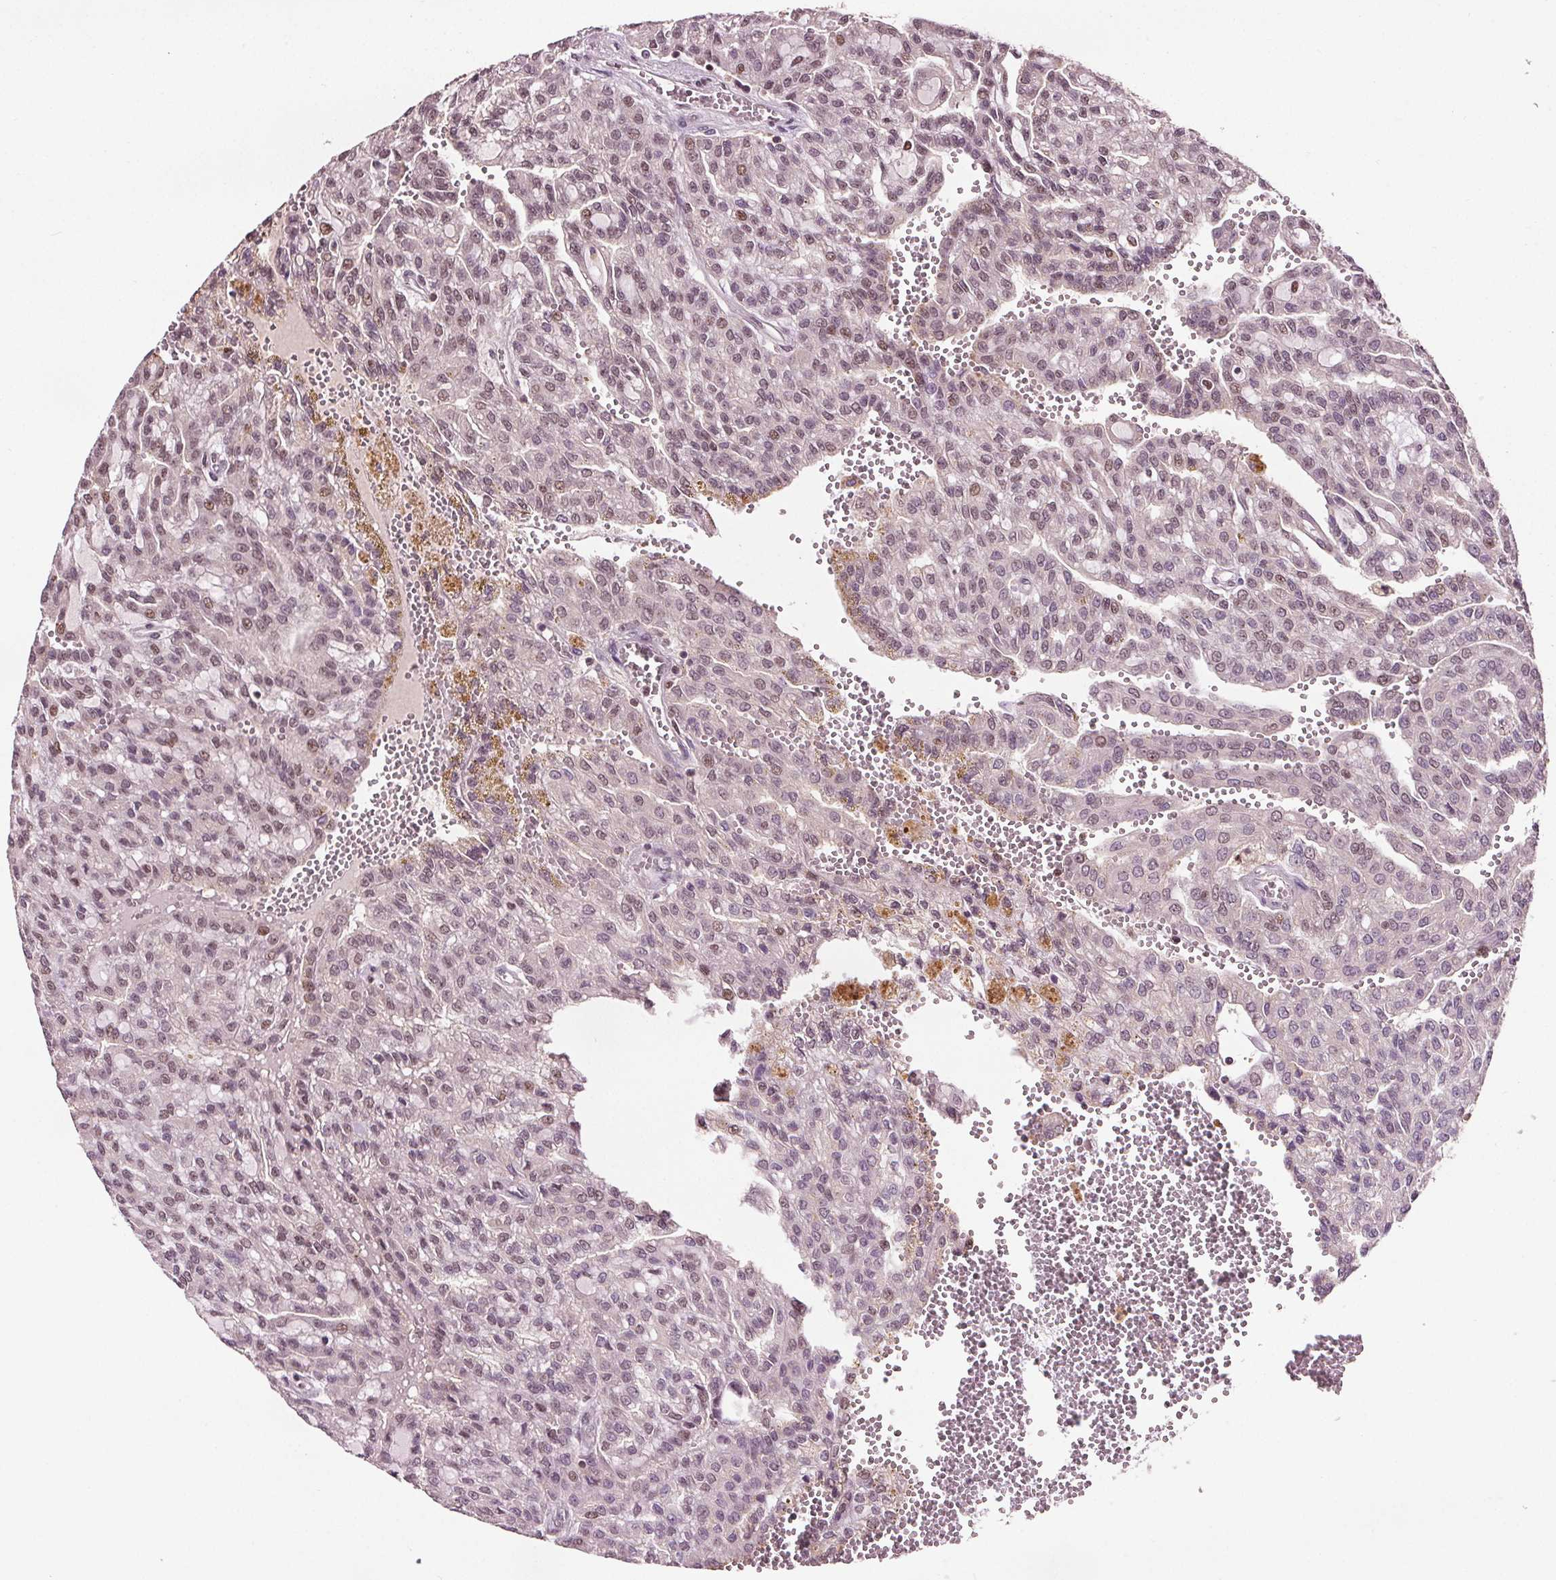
{"staining": {"intensity": "weak", "quantity": "<25%", "location": "nuclear"}, "tissue": "renal cancer", "cell_type": "Tumor cells", "image_type": "cancer", "snomed": [{"axis": "morphology", "description": "Adenocarcinoma, NOS"}, {"axis": "topography", "description": "Kidney"}], "caption": "Tumor cells are negative for brown protein staining in renal cancer.", "gene": "DDX11", "patient": {"sex": "male", "age": 63}}